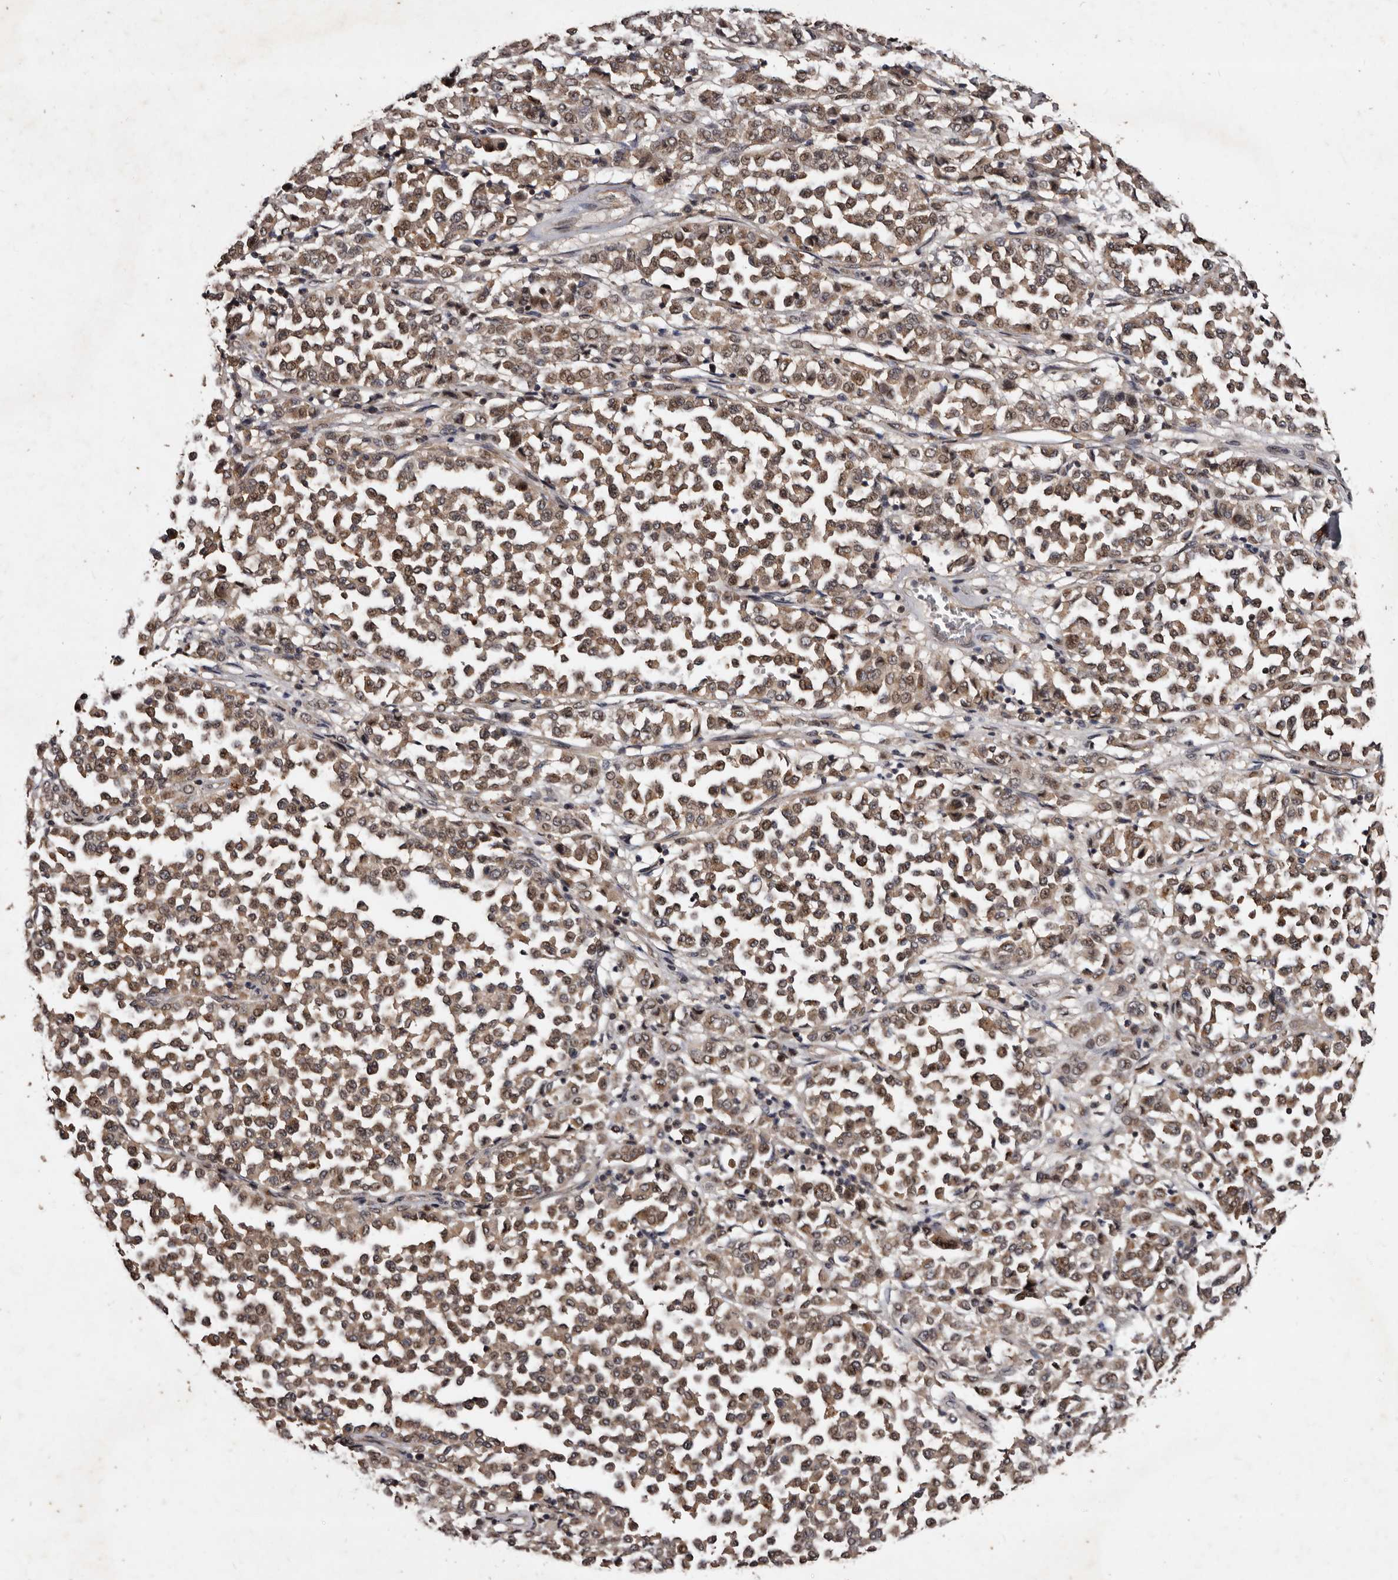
{"staining": {"intensity": "moderate", "quantity": ">75%", "location": "cytoplasmic/membranous"}, "tissue": "melanoma", "cell_type": "Tumor cells", "image_type": "cancer", "snomed": [{"axis": "morphology", "description": "Malignant melanoma, Metastatic site"}, {"axis": "topography", "description": "Pancreas"}], "caption": "Immunohistochemistry (IHC) histopathology image of malignant melanoma (metastatic site) stained for a protein (brown), which displays medium levels of moderate cytoplasmic/membranous positivity in about >75% of tumor cells.", "gene": "MKRN3", "patient": {"sex": "female", "age": 30}}